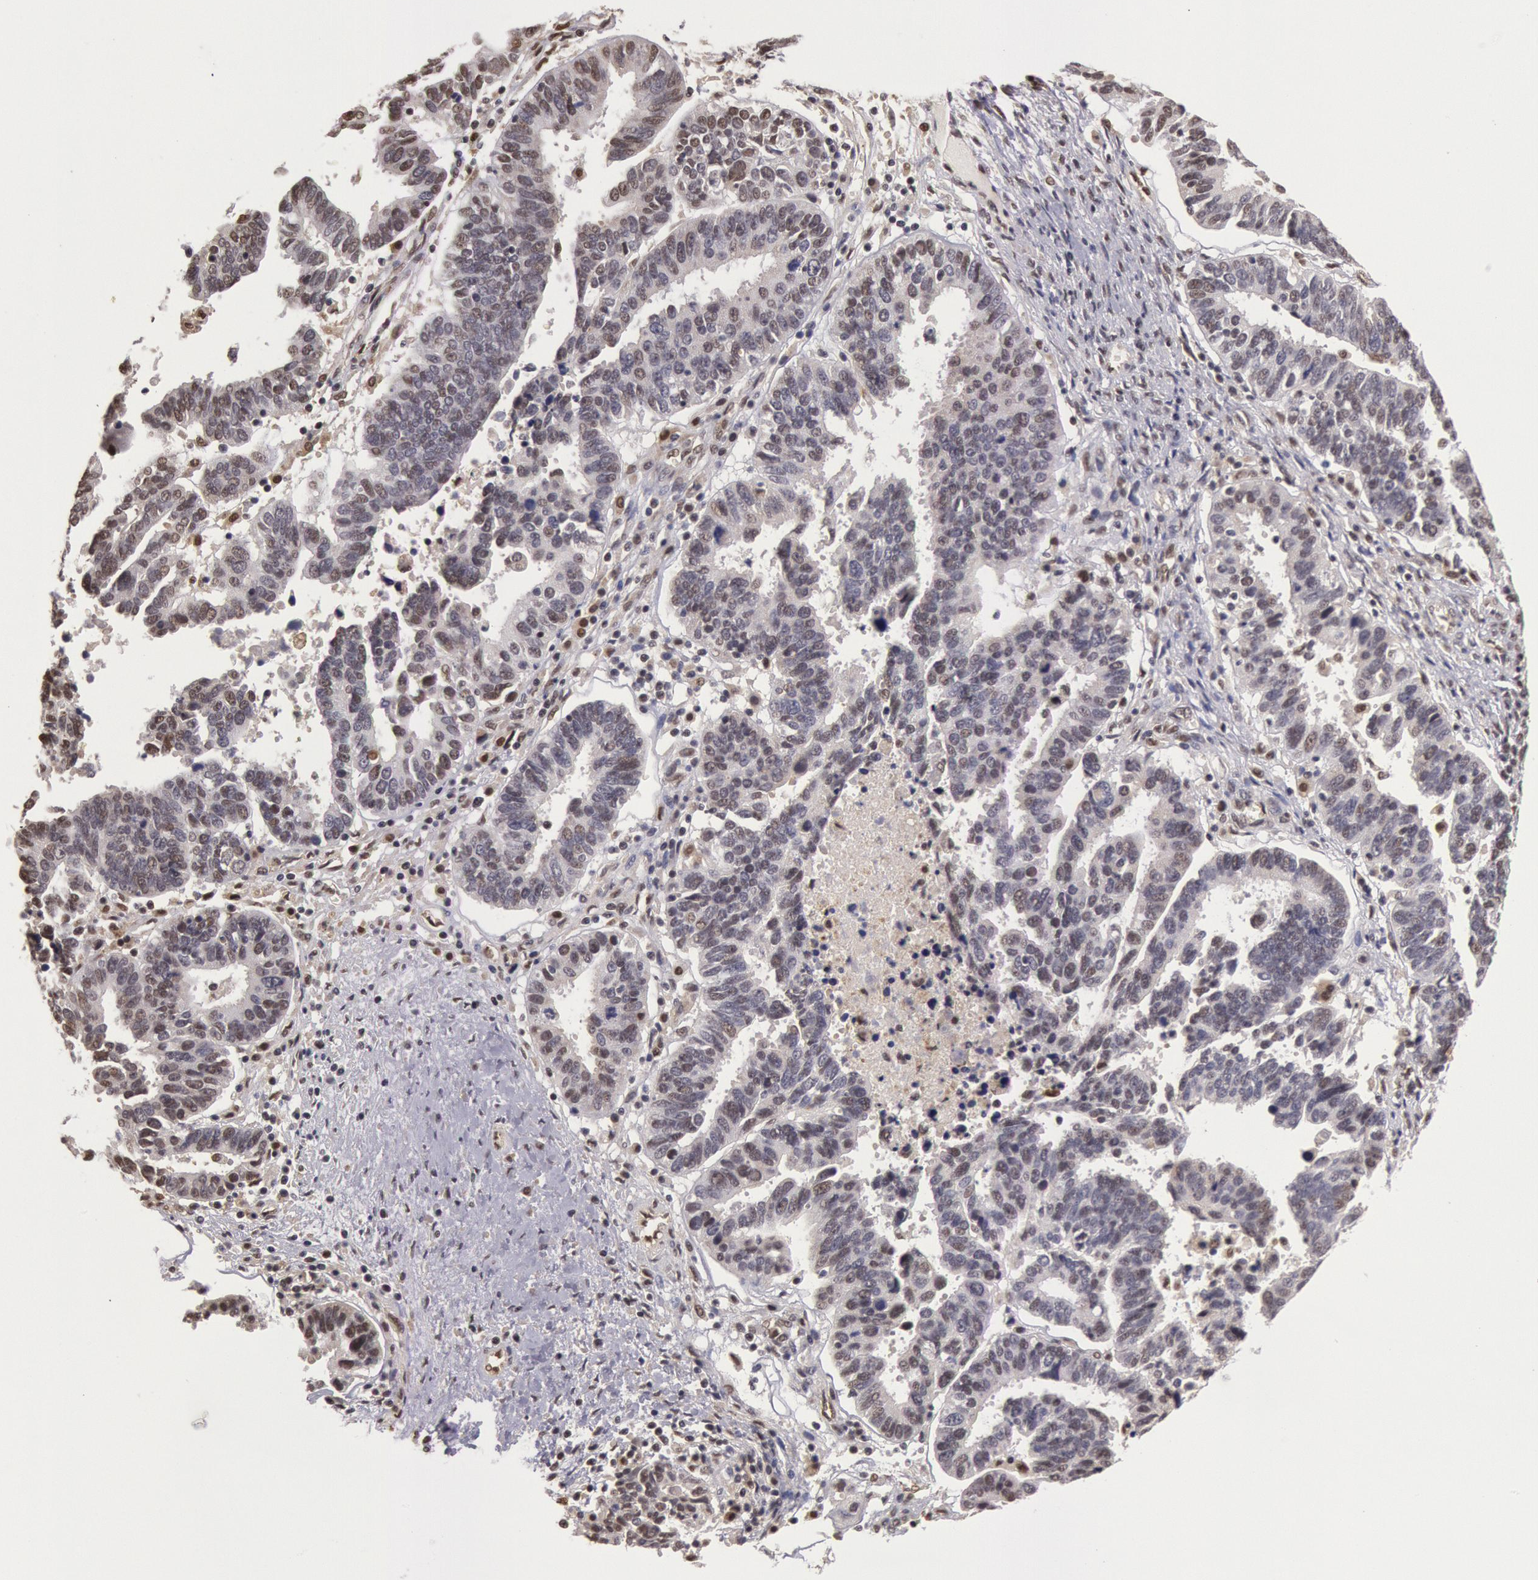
{"staining": {"intensity": "moderate", "quantity": "<25%", "location": "nuclear"}, "tissue": "ovarian cancer", "cell_type": "Tumor cells", "image_type": "cancer", "snomed": [{"axis": "morphology", "description": "Carcinoma, endometroid"}, {"axis": "morphology", "description": "Cystadenocarcinoma, serous, NOS"}, {"axis": "topography", "description": "Ovary"}], "caption": "A low amount of moderate nuclear staining is present in approximately <25% of tumor cells in ovarian serous cystadenocarcinoma tissue.", "gene": "LIG4", "patient": {"sex": "female", "age": 45}}